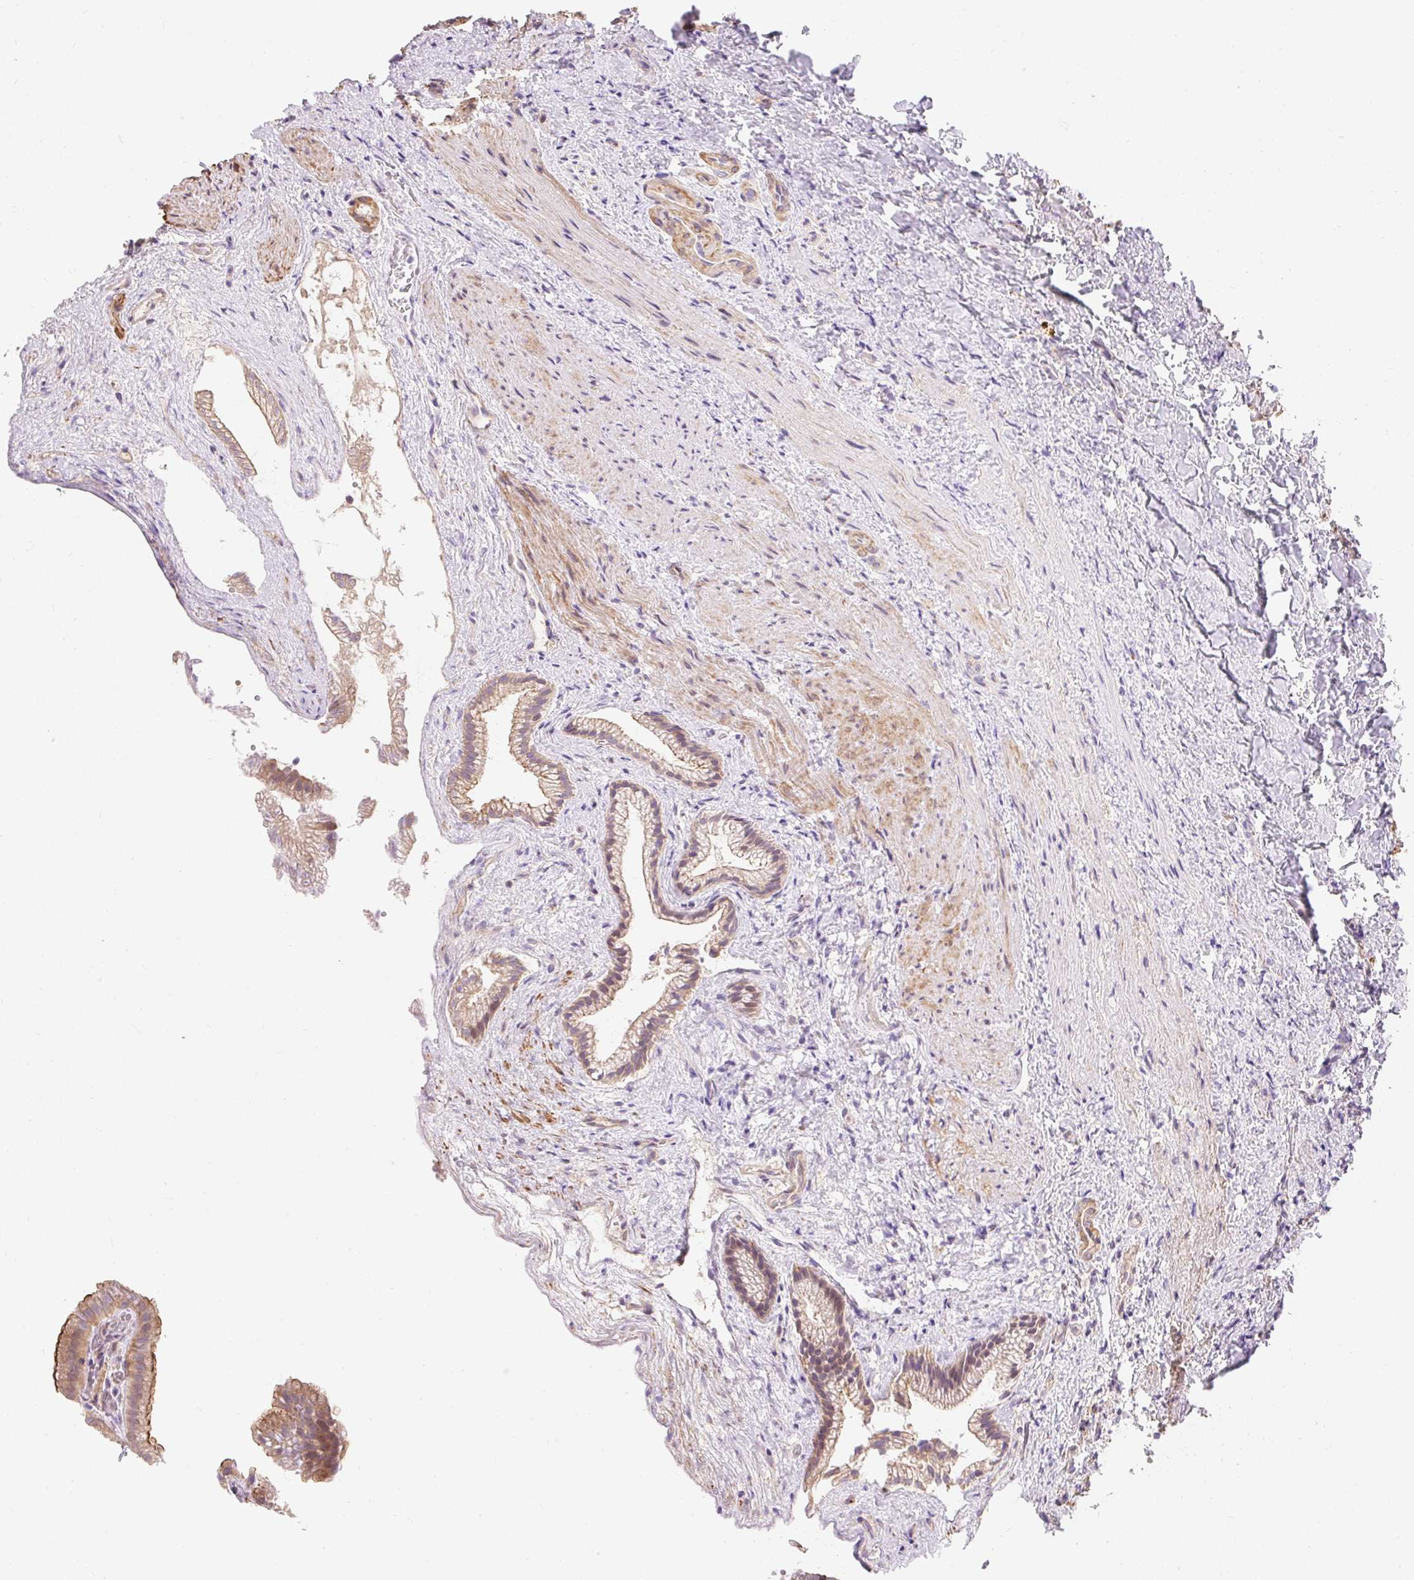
{"staining": {"intensity": "moderate", "quantity": ">75%", "location": "cytoplasmic/membranous"}, "tissue": "gallbladder", "cell_type": "Glandular cells", "image_type": "normal", "snomed": [{"axis": "morphology", "description": "Normal tissue, NOS"}, {"axis": "morphology", "description": "Inflammation, NOS"}, {"axis": "topography", "description": "Gallbladder"}], "caption": "The immunohistochemical stain labels moderate cytoplasmic/membranous expression in glandular cells of unremarkable gallbladder. The protein of interest is stained brown, and the nuclei are stained in blue (DAB (3,3'-diaminobenzidine) IHC with brightfield microscopy, high magnification).", "gene": "EMC10", "patient": {"sex": "male", "age": 51}}